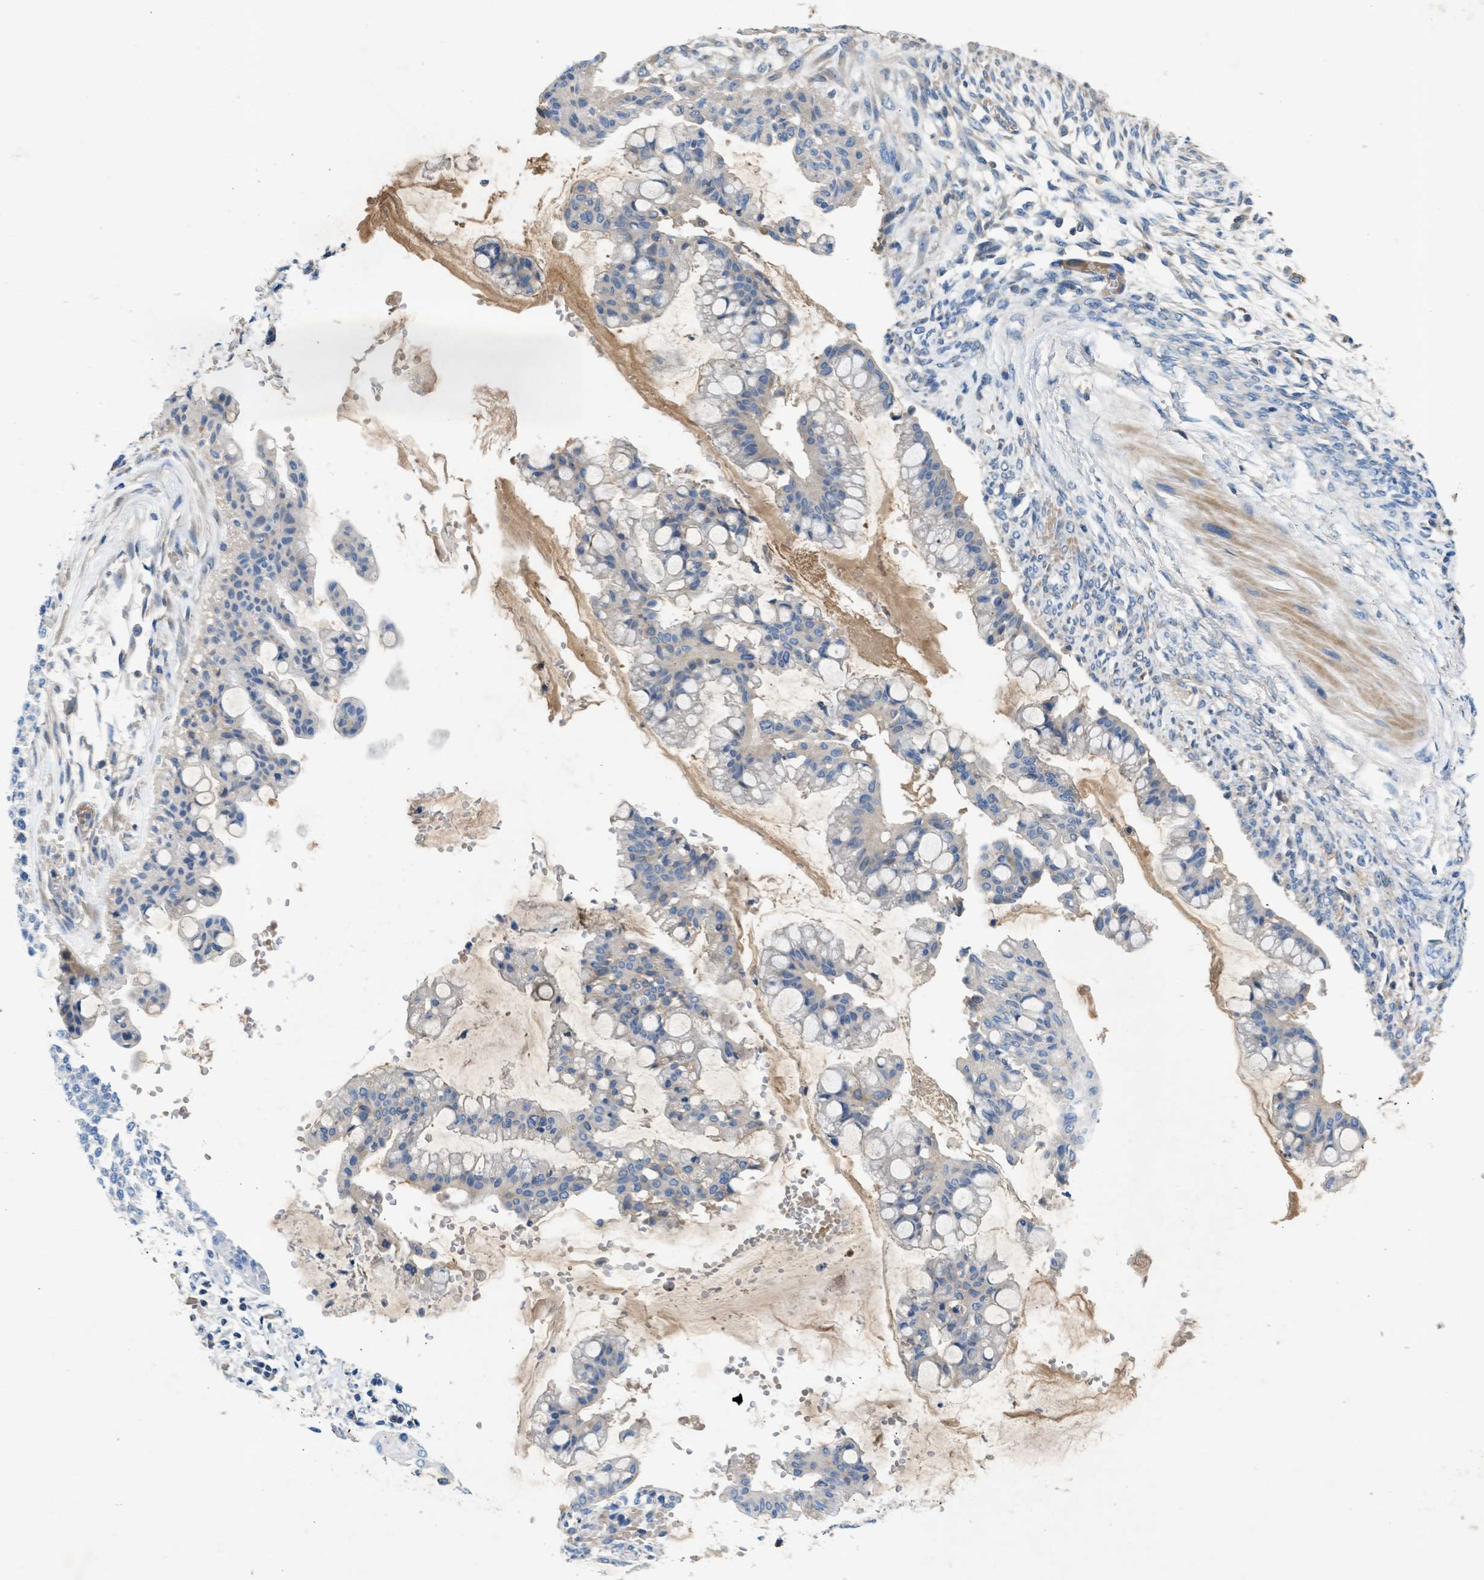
{"staining": {"intensity": "negative", "quantity": "none", "location": "none"}, "tissue": "ovarian cancer", "cell_type": "Tumor cells", "image_type": "cancer", "snomed": [{"axis": "morphology", "description": "Cystadenocarcinoma, mucinous, NOS"}, {"axis": "topography", "description": "Ovary"}], "caption": "There is no significant staining in tumor cells of mucinous cystadenocarcinoma (ovarian).", "gene": "RWDD2B", "patient": {"sex": "female", "age": 73}}